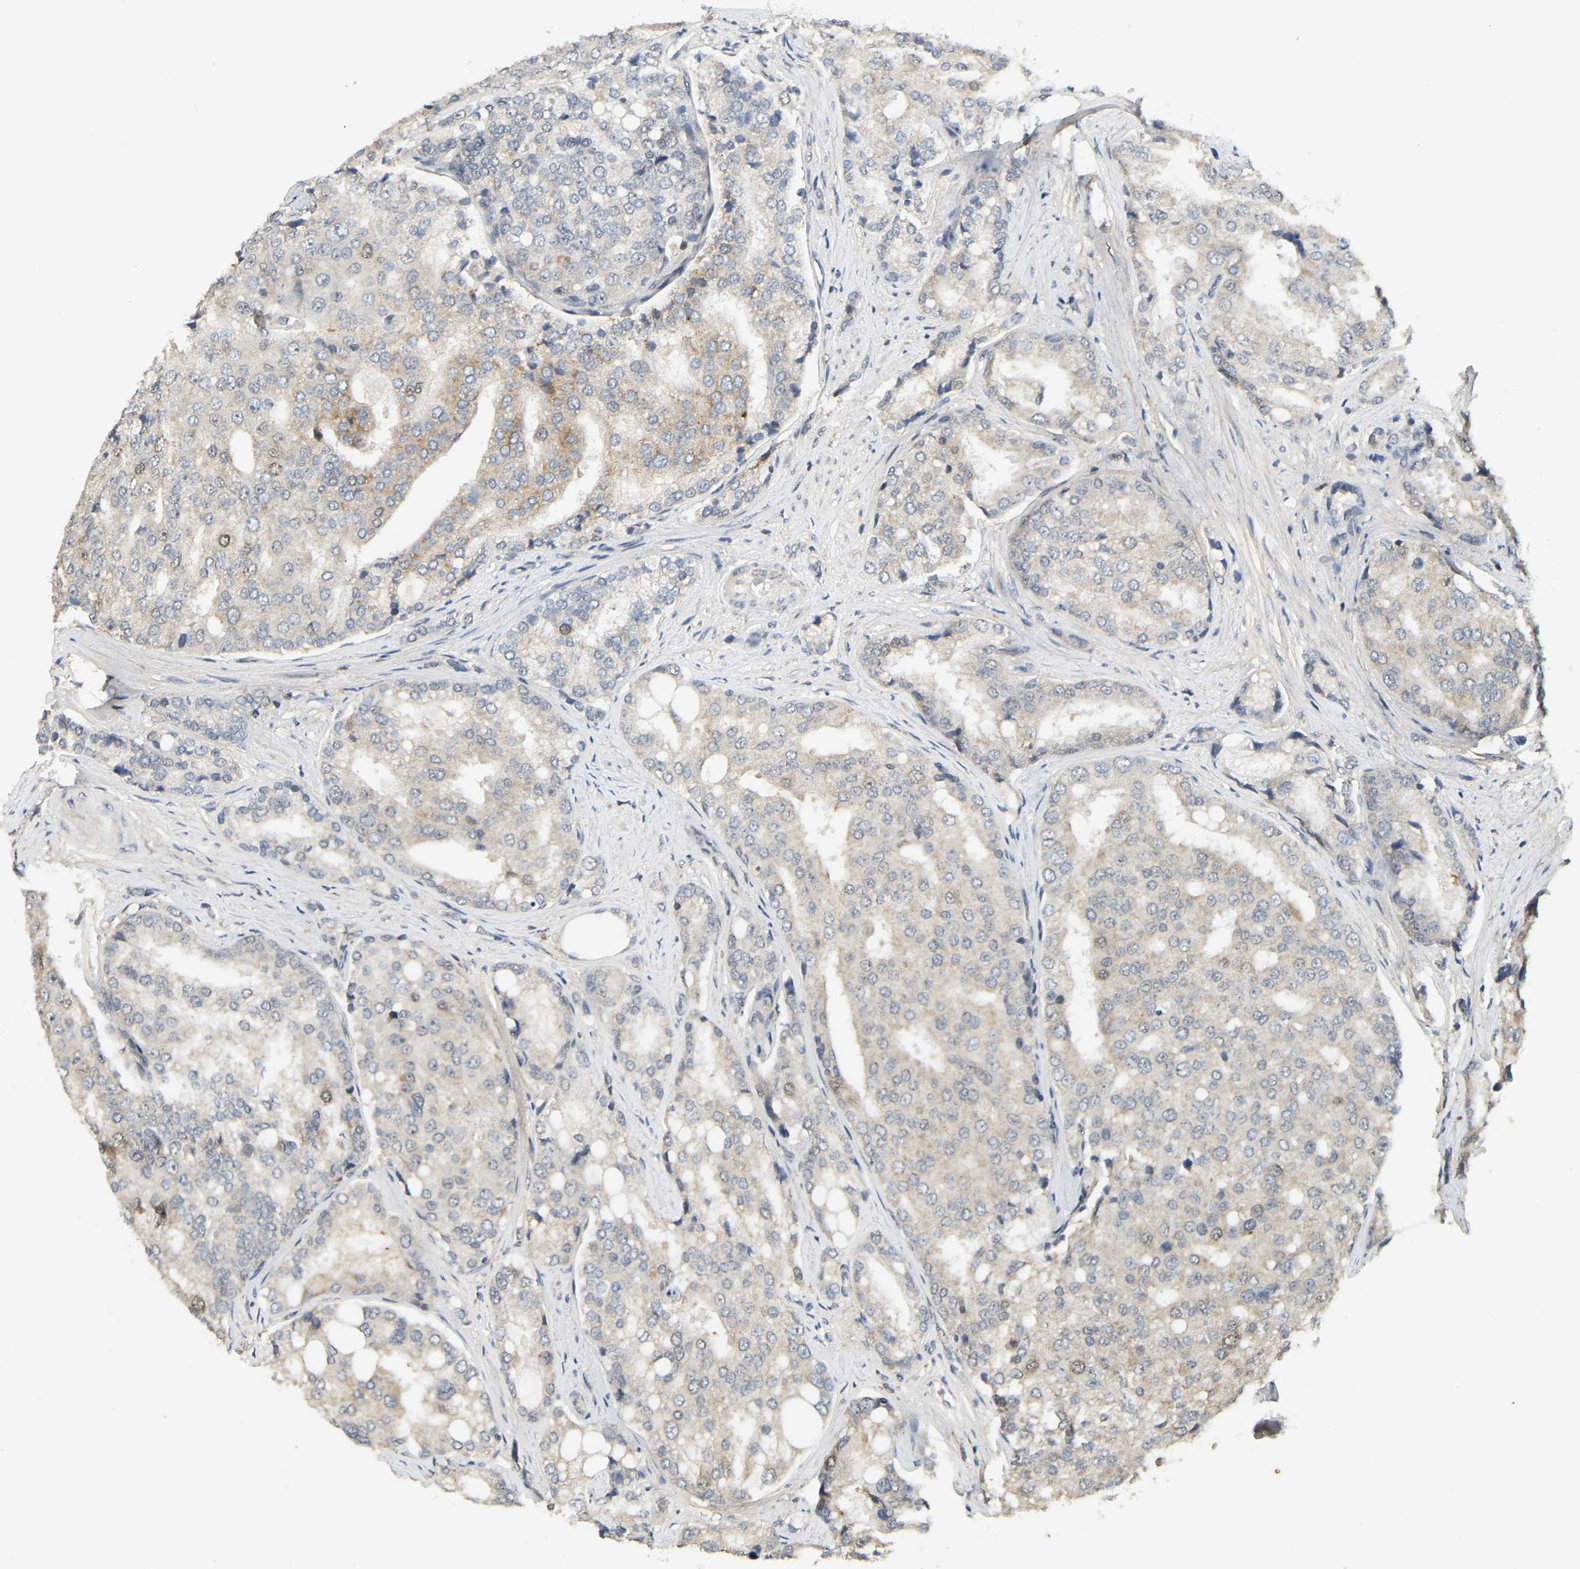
{"staining": {"intensity": "moderate", "quantity": "<25%", "location": "cytoplasmic/membranous,nuclear"}, "tissue": "prostate cancer", "cell_type": "Tumor cells", "image_type": "cancer", "snomed": [{"axis": "morphology", "description": "Adenocarcinoma, High grade"}, {"axis": "topography", "description": "Prostate"}], "caption": "IHC photomicrograph of human prostate adenocarcinoma (high-grade) stained for a protein (brown), which exhibits low levels of moderate cytoplasmic/membranous and nuclear expression in about <25% of tumor cells.", "gene": "BRF2", "patient": {"sex": "male", "age": 50}}